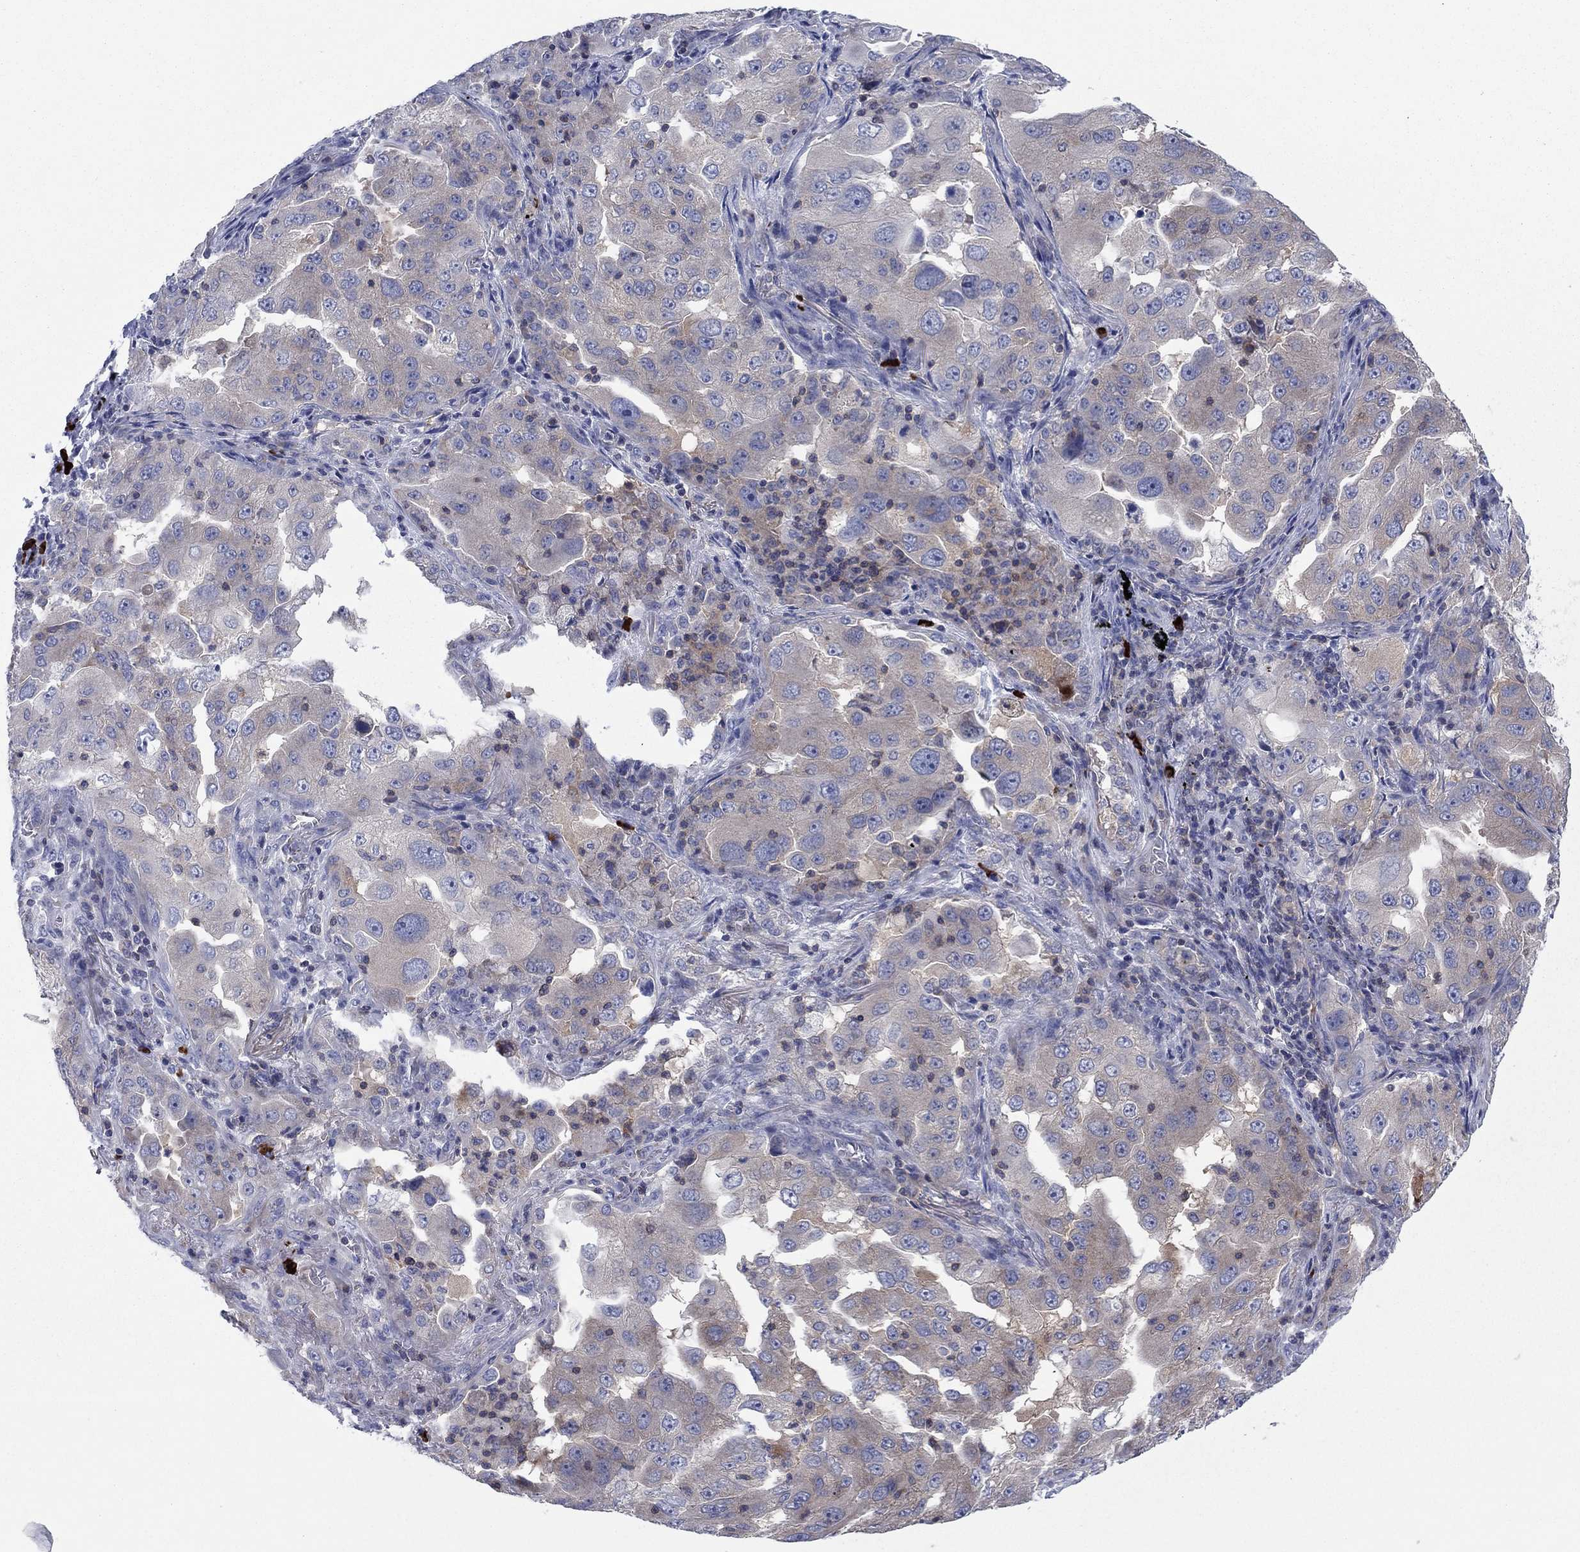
{"staining": {"intensity": "weak", "quantity": "25%-75%", "location": "cytoplasmic/membranous"}, "tissue": "lung cancer", "cell_type": "Tumor cells", "image_type": "cancer", "snomed": [{"axis": "morphology", "description": "Adenocarcinoma, NOS"}, {"axis": "topography", "description": "Lung"}], "caption": "A histopathology image showing weak cytoplasmic/membranous expression in approximately 25%-75% of tumor cells in adenocarcinoma (lung), as visualized by brown immunohistochemical staining.", "gene": "PVR", "patient": {"sex": "female", "age": 61}}